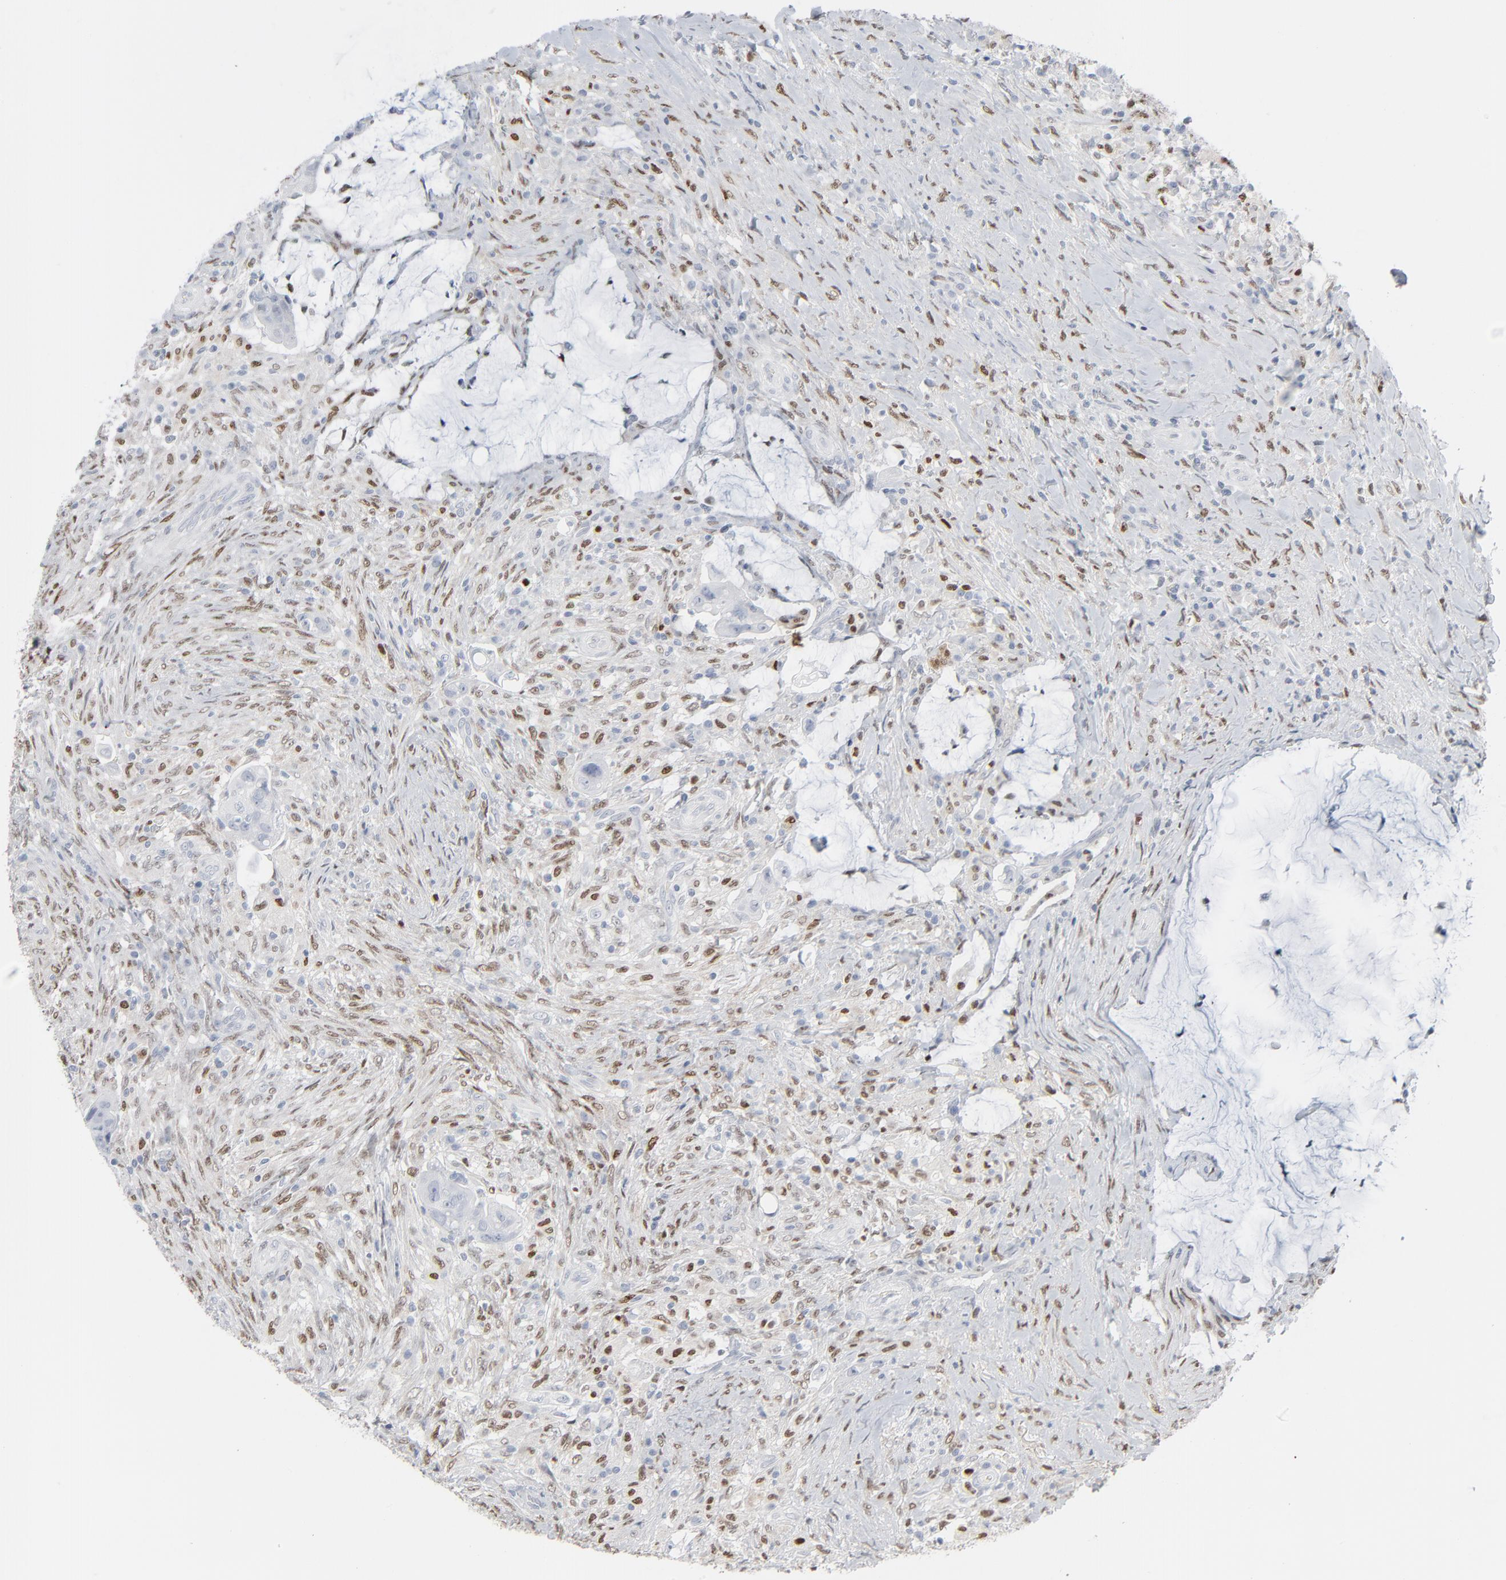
{"staining": {"intensity": "negative", "quantity": "none", "location": "none"}, "tissue": "colorectal cancer", "cell_type": "Tumor cells", "image_type": "cancer", "snomed": [{"axis": "morphology", "description": "Adenocarcinoma, NOS"}, {"axis": "topography", "description": "Colon"}], "caption": "An immunohistochemistry (IHC) micrograph of adenocarcinoma (colorectal) is shown. There is no staining in tumor cells of adenocarcinoma (colorectal). (DAB (3,3'-diaminobenzidine) immunohistochemistry (IHC), high magnification).", "gene": "MITF", "patient": {"sex": "male", "age": 55}}